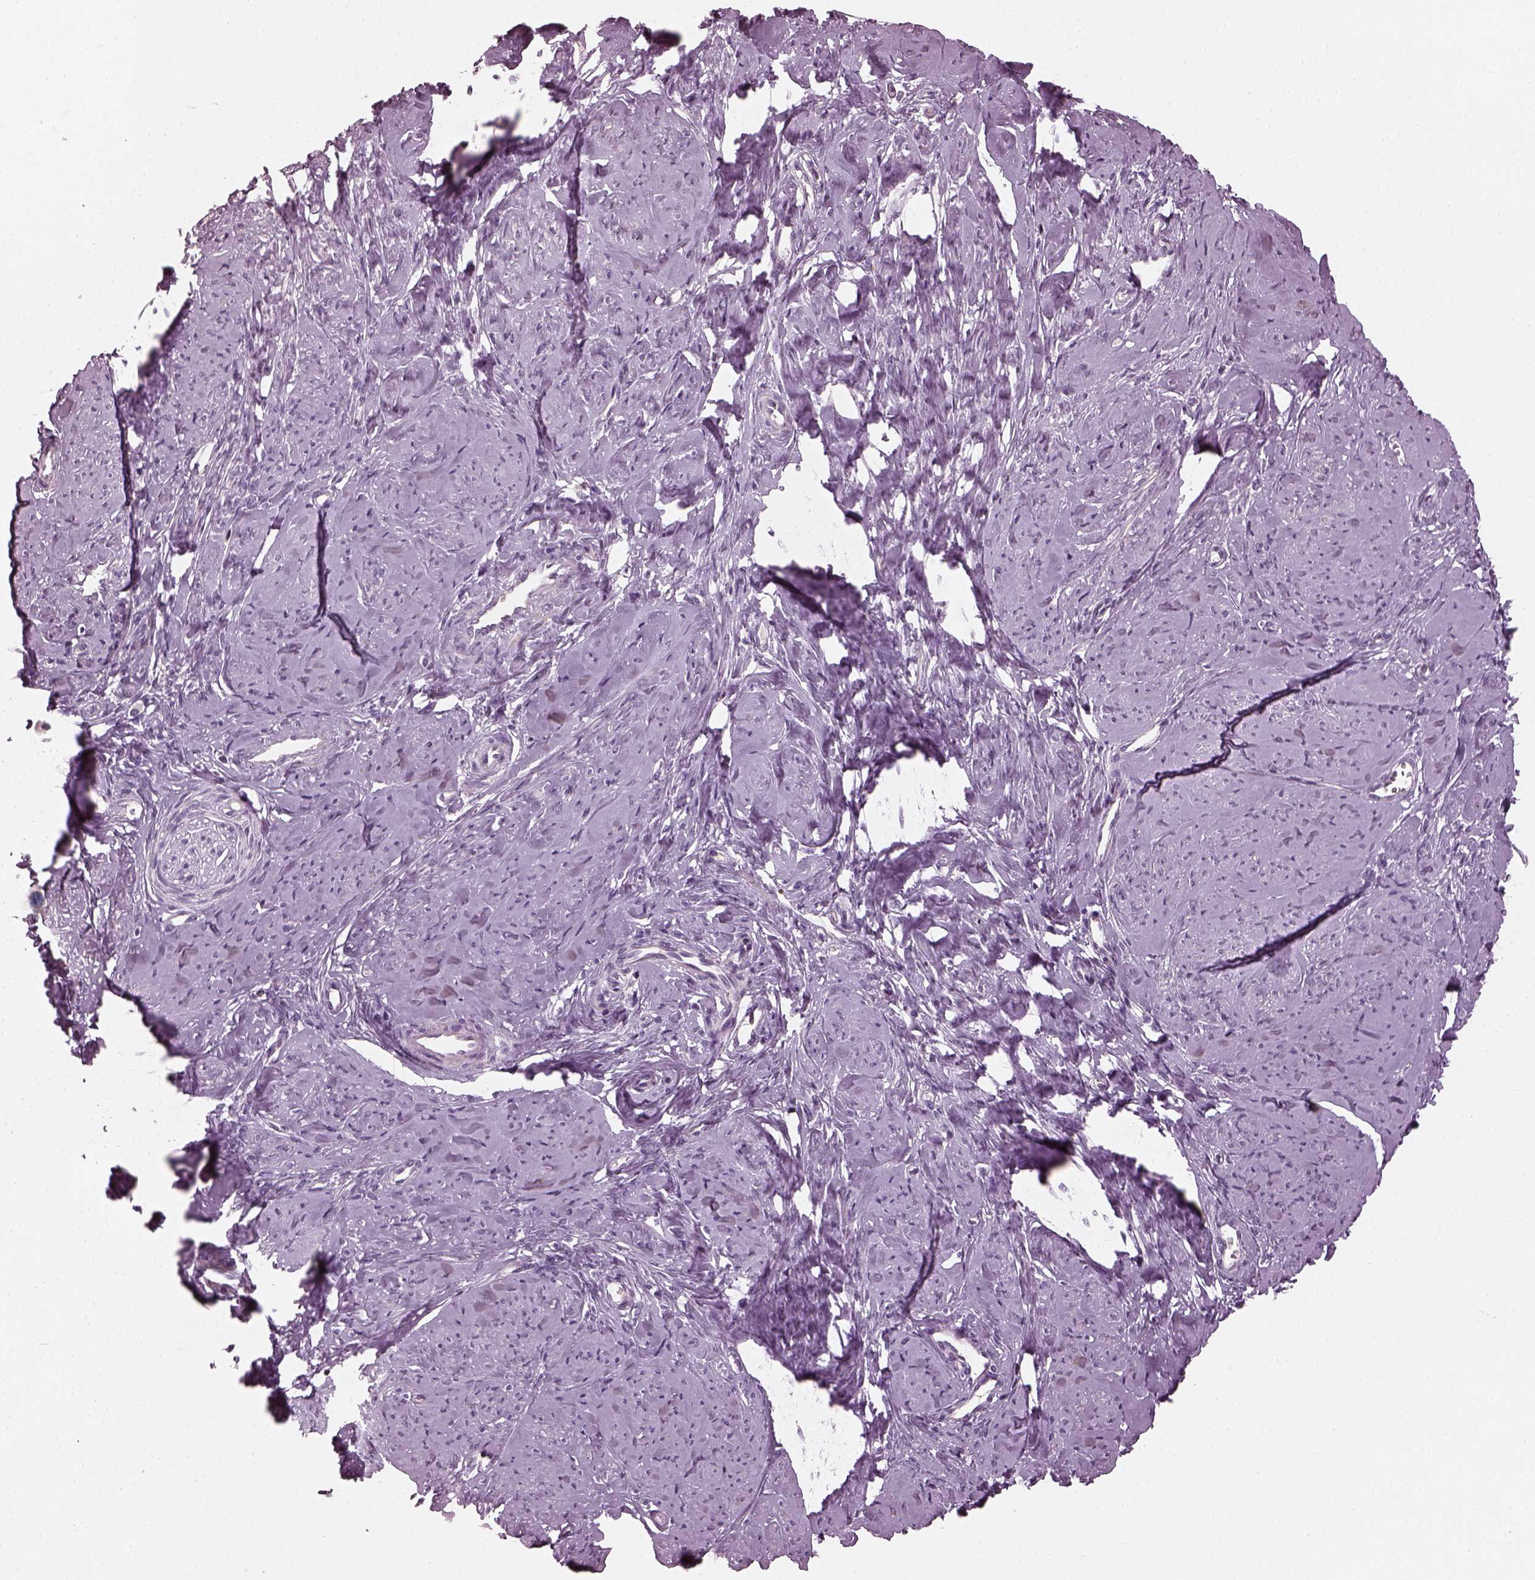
{"staining": {"intensity": "weak", "quantity": "25%-75%", "location": "cytoplasmic/membranous"}, "tissue": "smooth muscle", "cell_type": "Smooth muscle cells", "image_type": "normal", "snomed": [{"axis": "morphology", "description": "Normal tissue, NOS"}, {"axis": "topography", "description": "Smooth muscle"}], "caption": "The histopathology image exhibits staining of normal smooth muscle, revealing weak cytoplasmic/membranous protein positivity (brown color) within smooth muscle cells. The protein of interest is shown in brown color, while the nuclei are stained blue.", "gene": "BFSP1", "patient": {"sex": "female", "age": 48}}